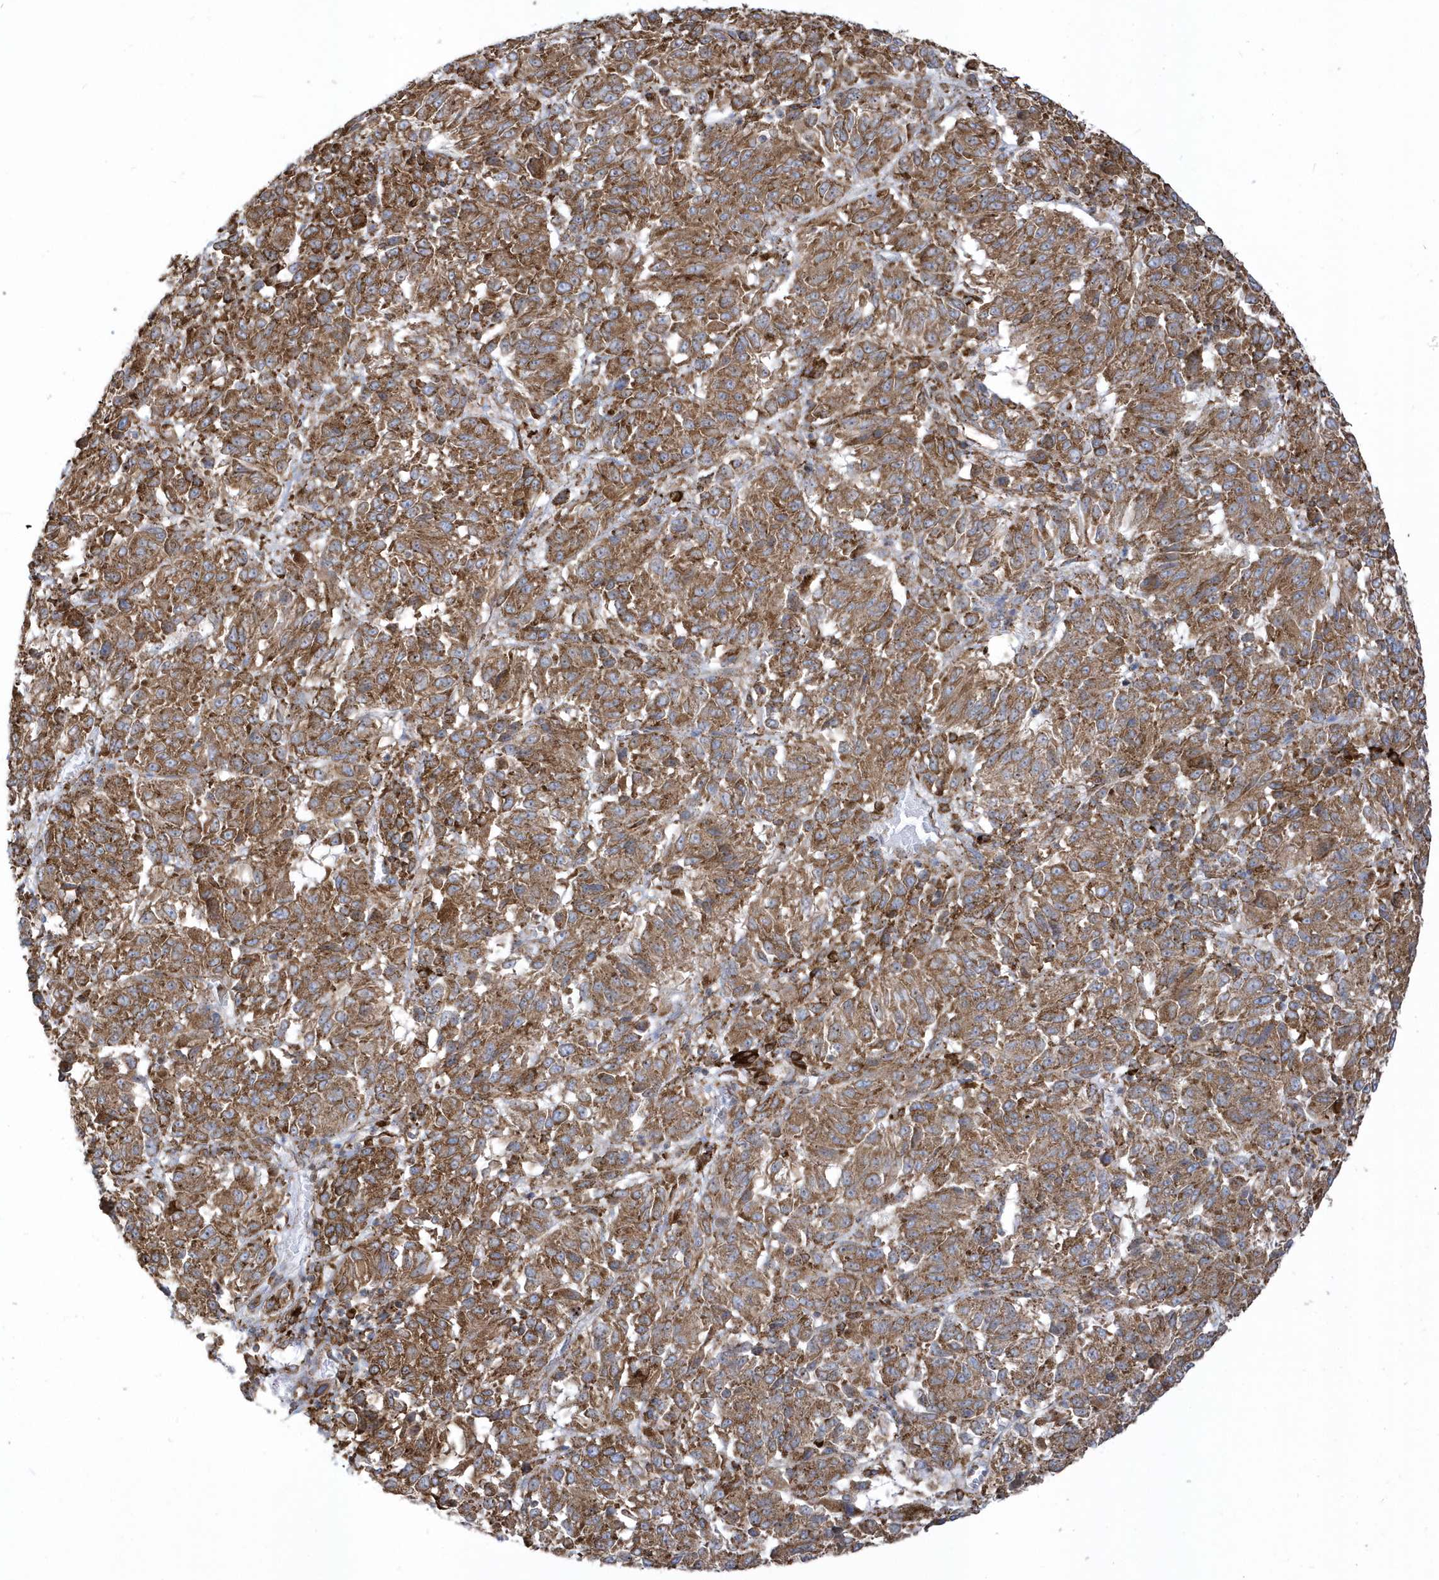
{"staining": {"intensity": "strong", "quantity": ">75%", "location": "cytoplasmic/membranous"}, "tissue": "melanoma", "cell_type": "Tumor cells", "image_type": "cancer", "snomed": [{"axis": "morphology", "description": "Malignant melanoma, Metastatic site"}, {"axis": "topography", "description": "Lung"}], "caption": "Immunohistochemistry (IHC) micrograph of human malignant melanoma (metastatic site) stained for a protein (brown), which demonstrates high levels of strong cytoplasmic/membranous staining in approximately >75% of tumor cells.", "gene": "PDIA6", "patient": {"sex": "male", "age": 64}}